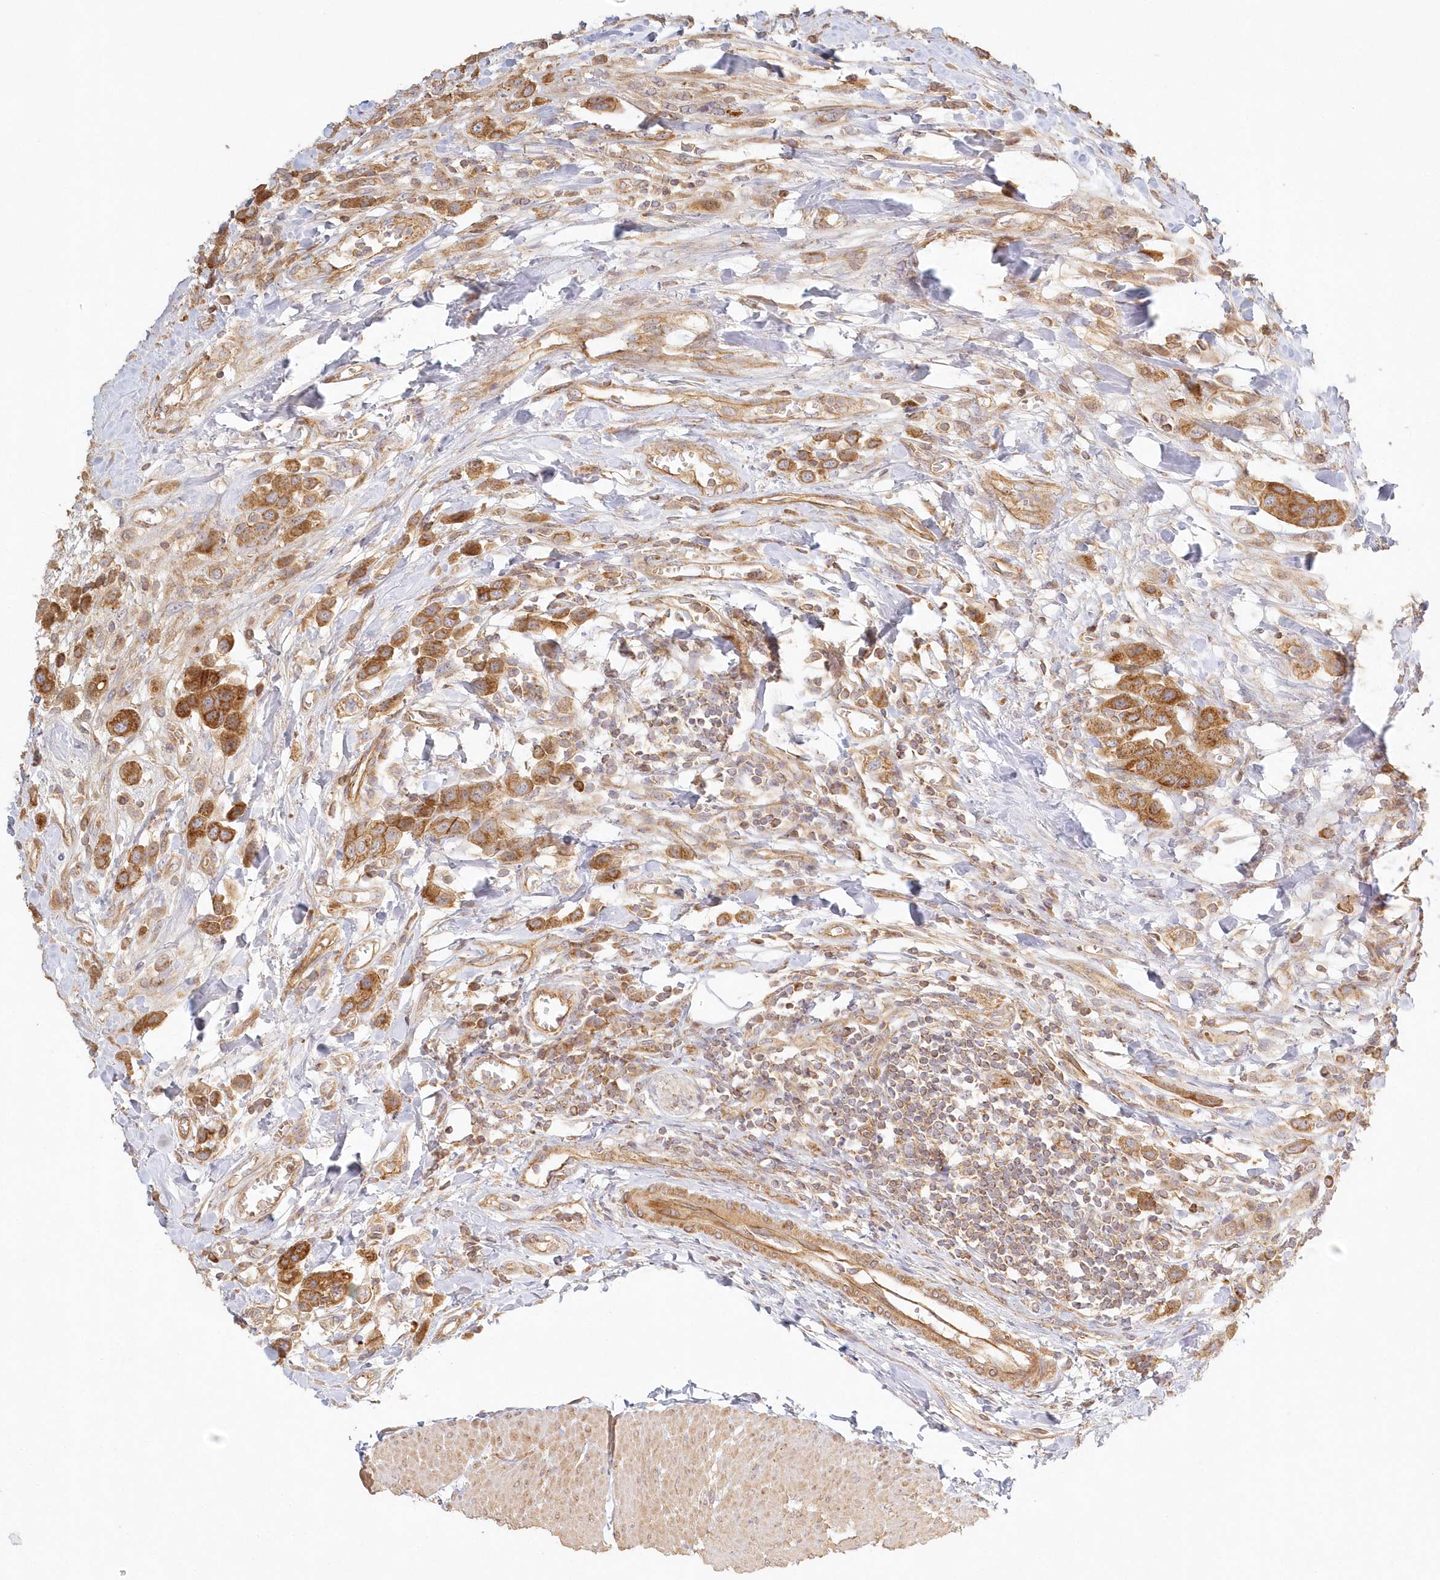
{"staining": {"intensity": "strong", "quantity": ">75%", "location": "cytoplasmic/membranous"}, "tissue": "urothelial cancer", "cell_type": "Tumor cells", "image_type": "cancer", "snomed": [{"axis": "morphology", "description": "Urothelial carcinoma, High grade"}, {"axis": "topography", "description": "Urinary bladder"}], "caption": "High-grade urothelial carcinoma tissue demonstrates strong cytoplasmic/membranous positivity in approximately >75% of tumor cells", "gene": "KIAA0232", "patient": {"sex": "male", "age": 50}}